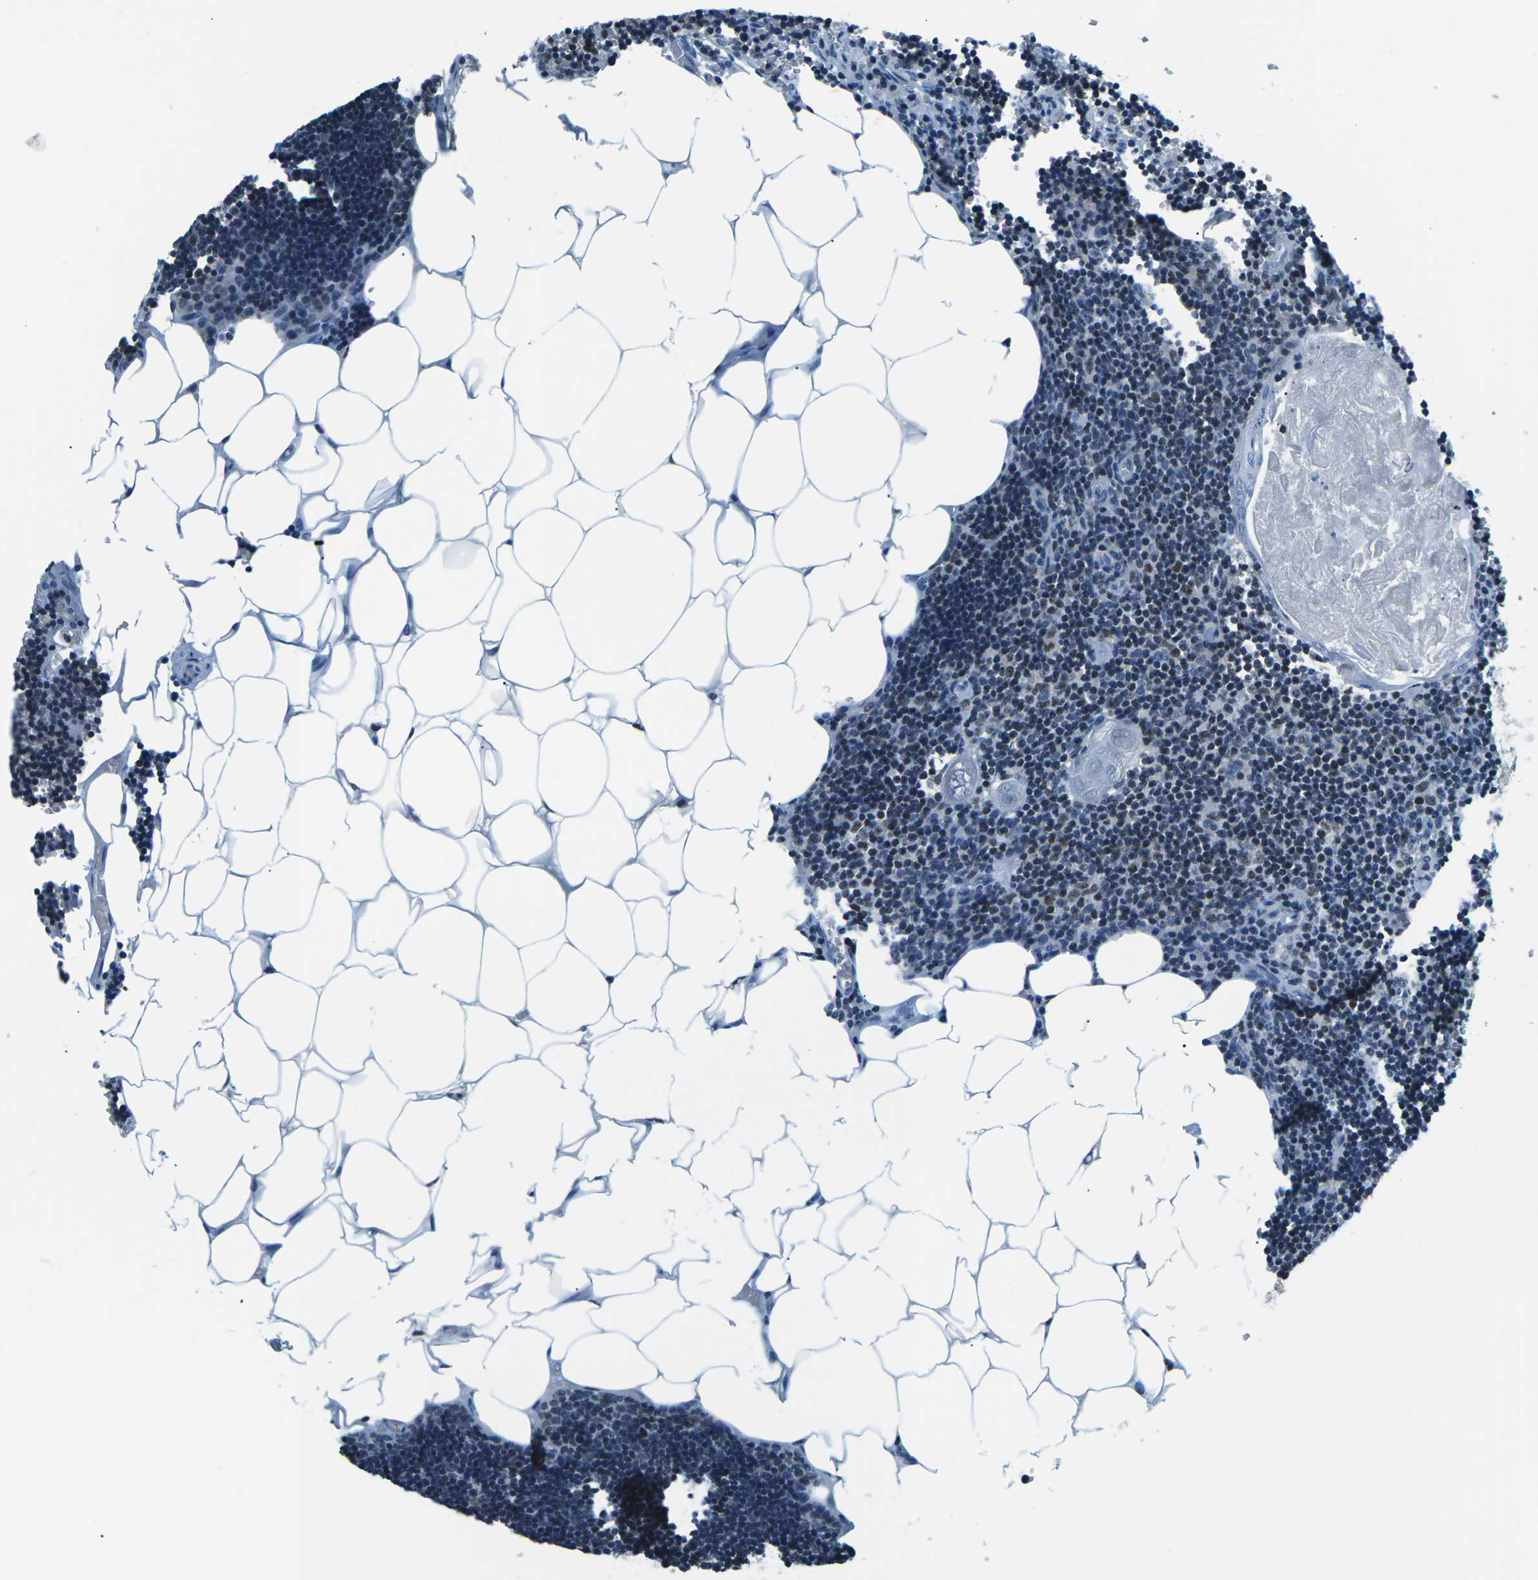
{"staining": {"intensity": "moderate", "quantity": "<25%", "location": "nuclear"}, "tissue": "lymph node", "cell_type": "Germinal center cells", "image_type": "normal", "snomed": [{"axis": "morphology", "description": "Normal tissue, NOS"}, {"axis": "topography", "description": "Lymph node"}], "caption": "A histopathology image showing moderate nuclear positivity in about <25% of germinal center cells in benign lymph node, as visualized by brown immunohistochemical staining.", "gene": "CELF2", "patient": {"sex": "male", "age": 33}}